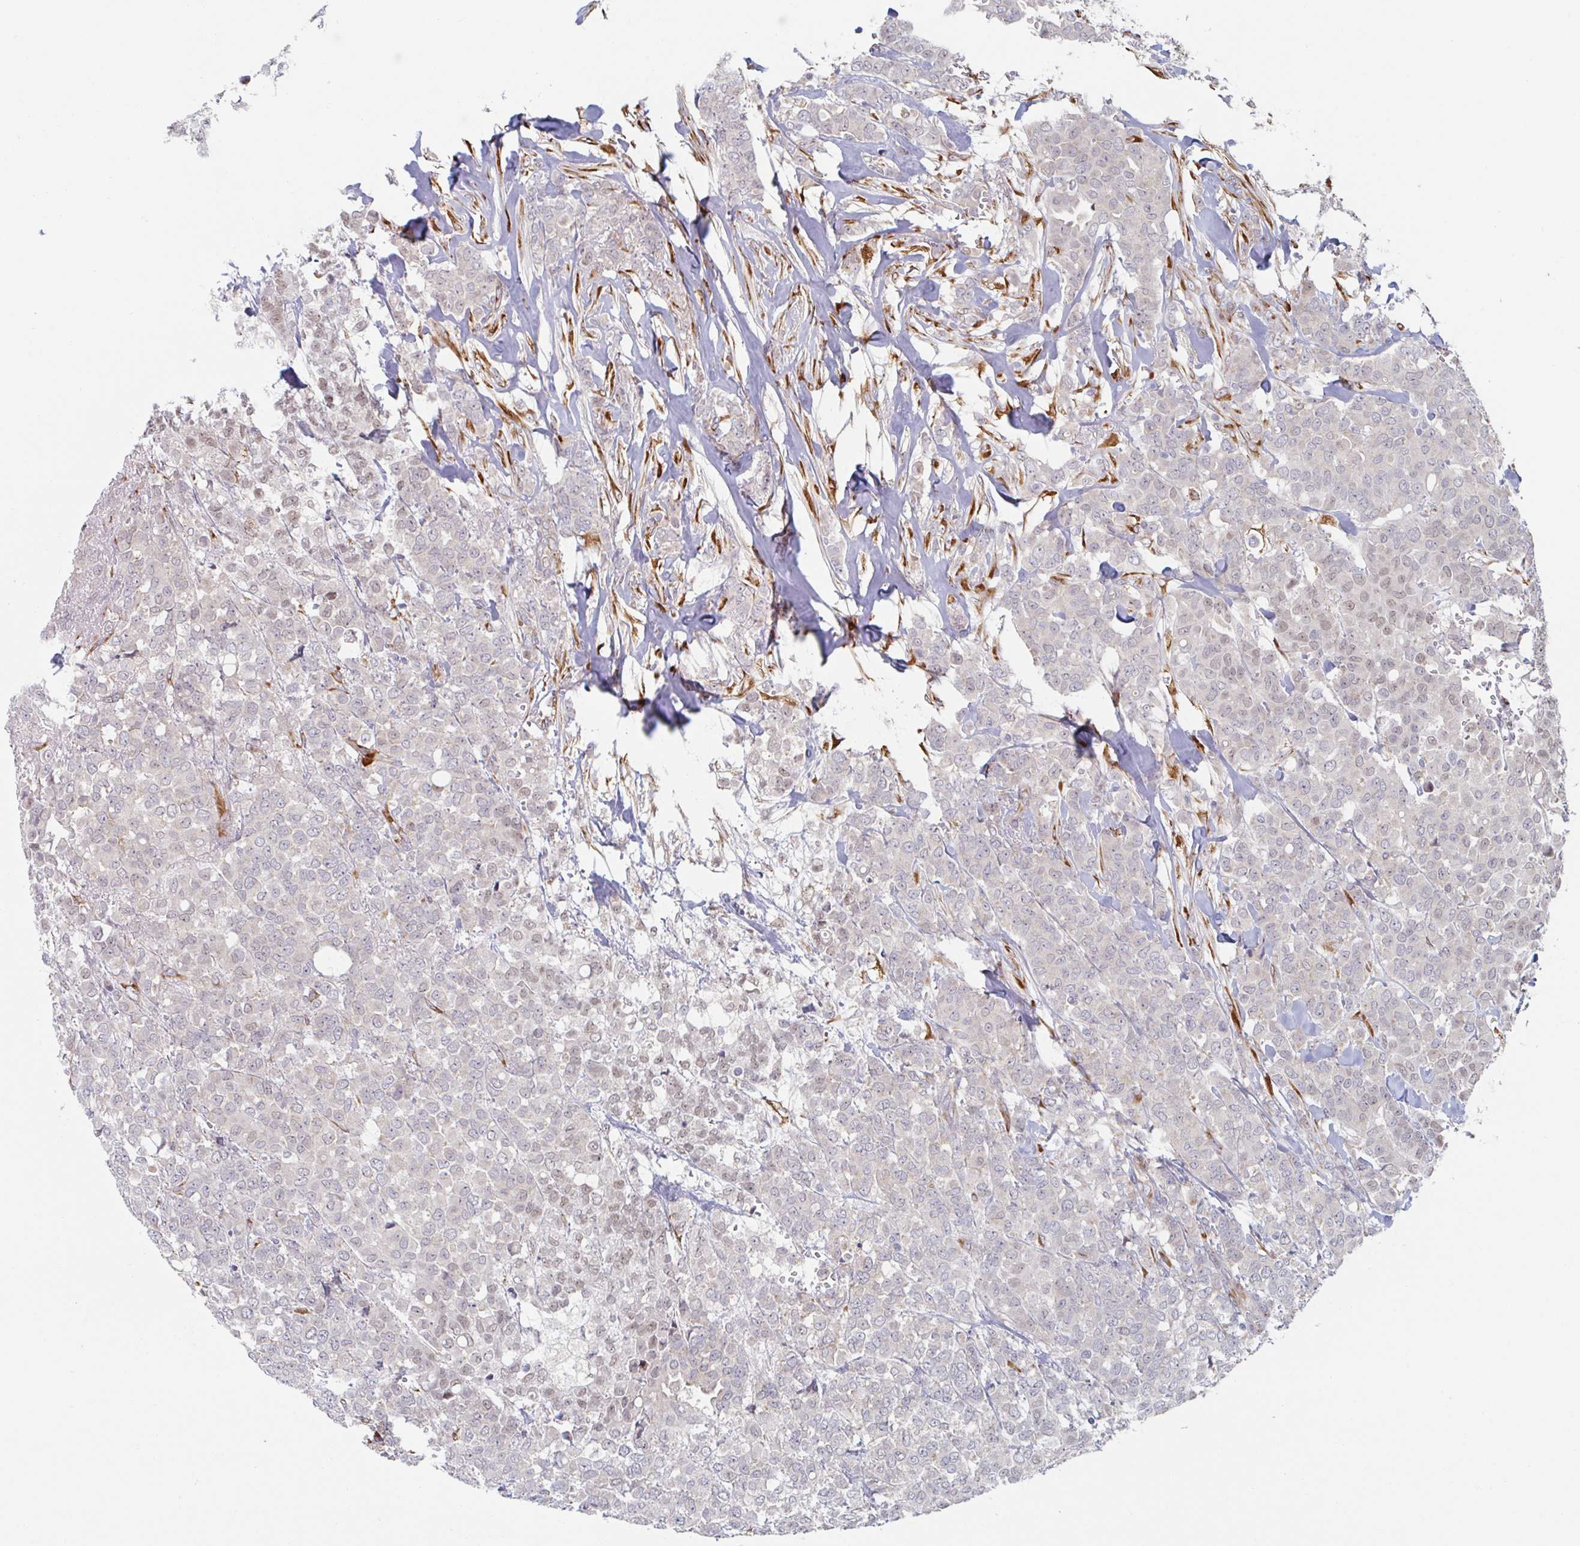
{"staining": {"intensity": "negative", "quantity": "none", "location": "none"}, "tissue": "breast cancer", "cell_type": "Tumor cells", "image_type": "cancer", "snomed": [{"axis": "morphology", "description": "Lobular carcinoma"}, {"axis": "topography", "description": "Breast"}], "caption": "This is an immunohistochemistry (IHC) photomicrograph of human lobular carcinoma (breast). There is no positivity in tumor cells.", "gene": "TRAPPC10", "patient": {"sex": "female", "age": 91}}